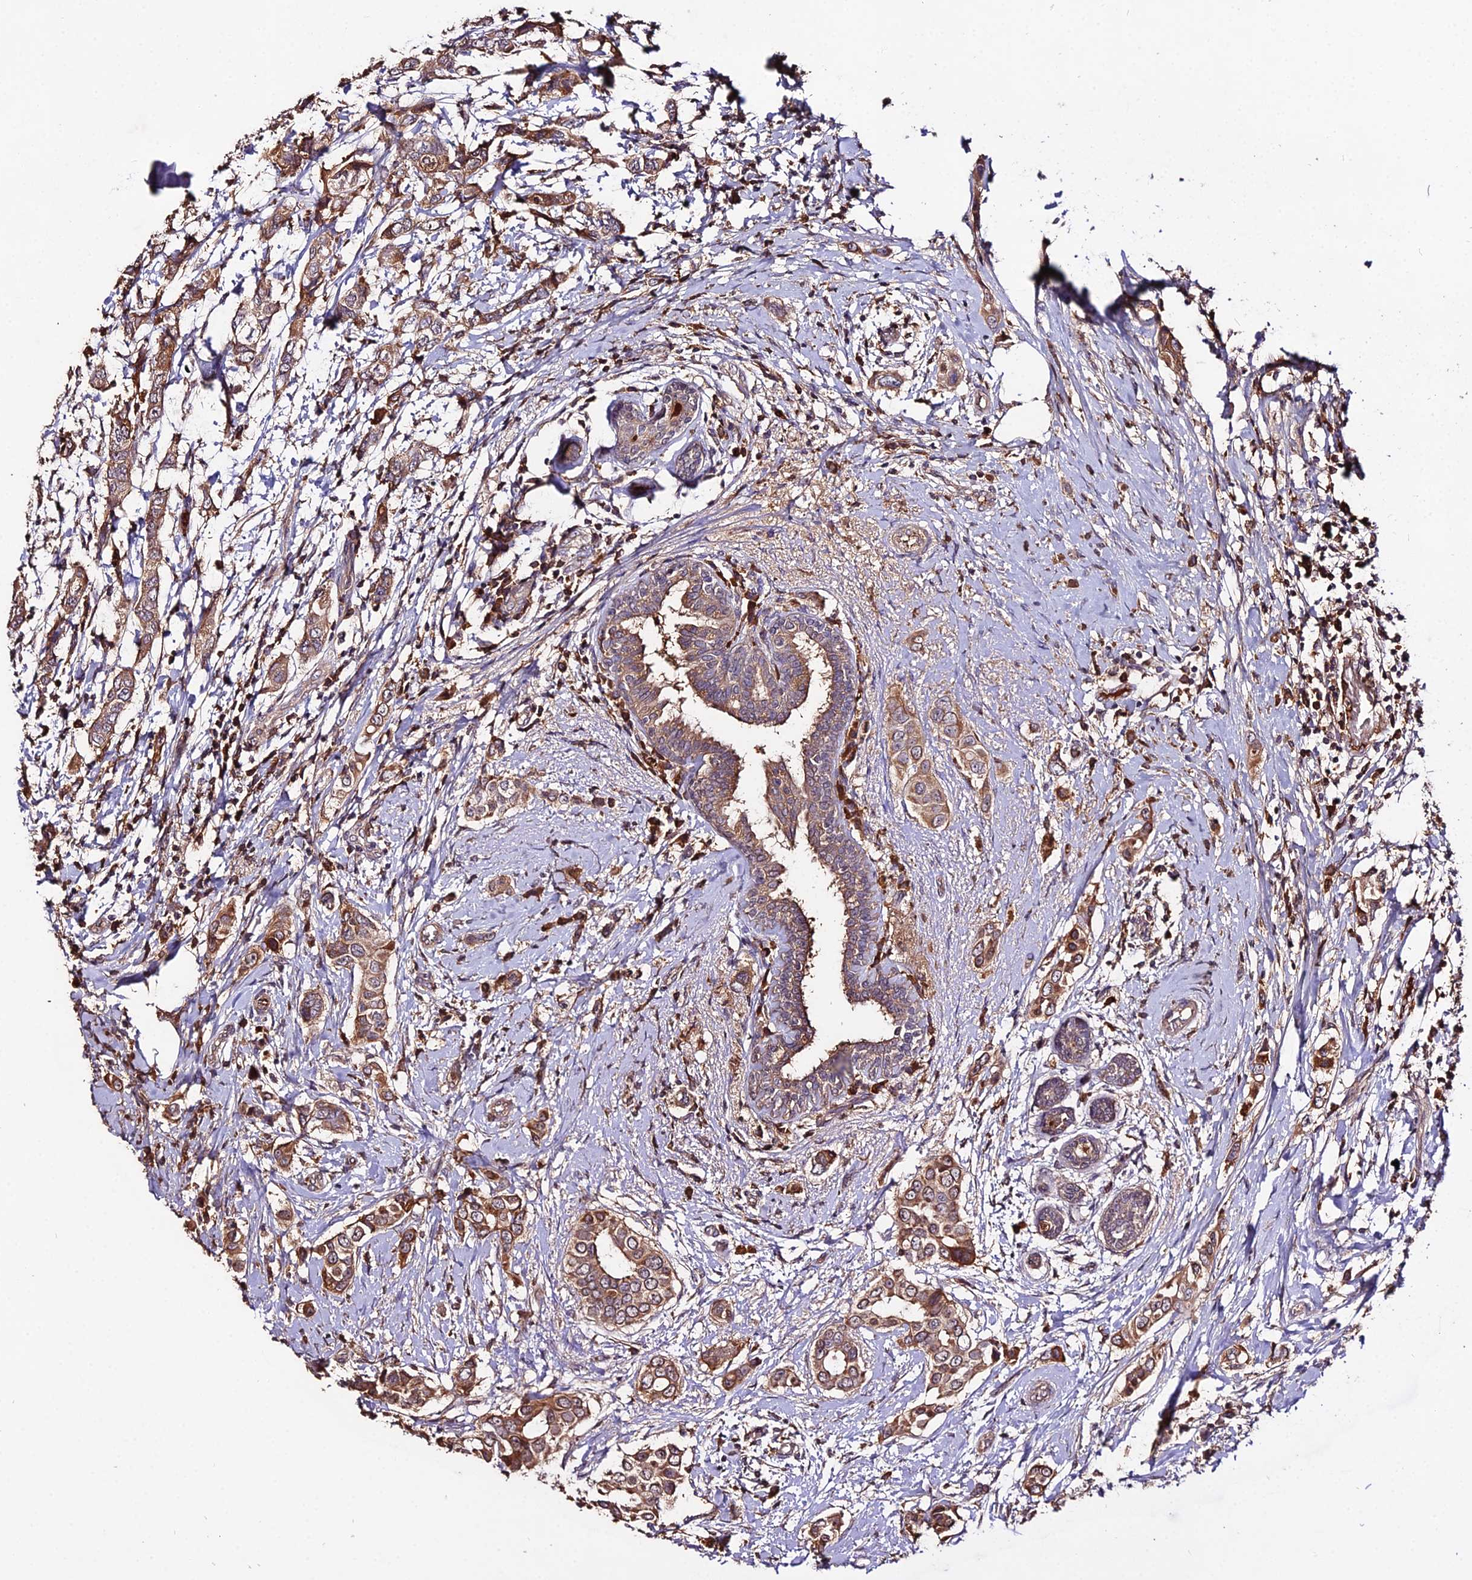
{"staining": {"intensity": "moderate", "quantity": ">75%", "location": "cytoplasmic/membranous"}, "tissue": "breast cancer", "cell_type": "Tumor cells", "image_type": "cancer", "snomed": [{"axis": "morphology", "description": "Lobular carcinoma"}, {"axis": "topography", "description": "Breast"}], "caption": "Tumor cells exhibit moderate cytoplasmic/membranous expression in approximately >75% of cells in breast cancer (lobular carcinoma).", "gene": "KCTD16", "patient": {"sex": "female", "age": 51}}